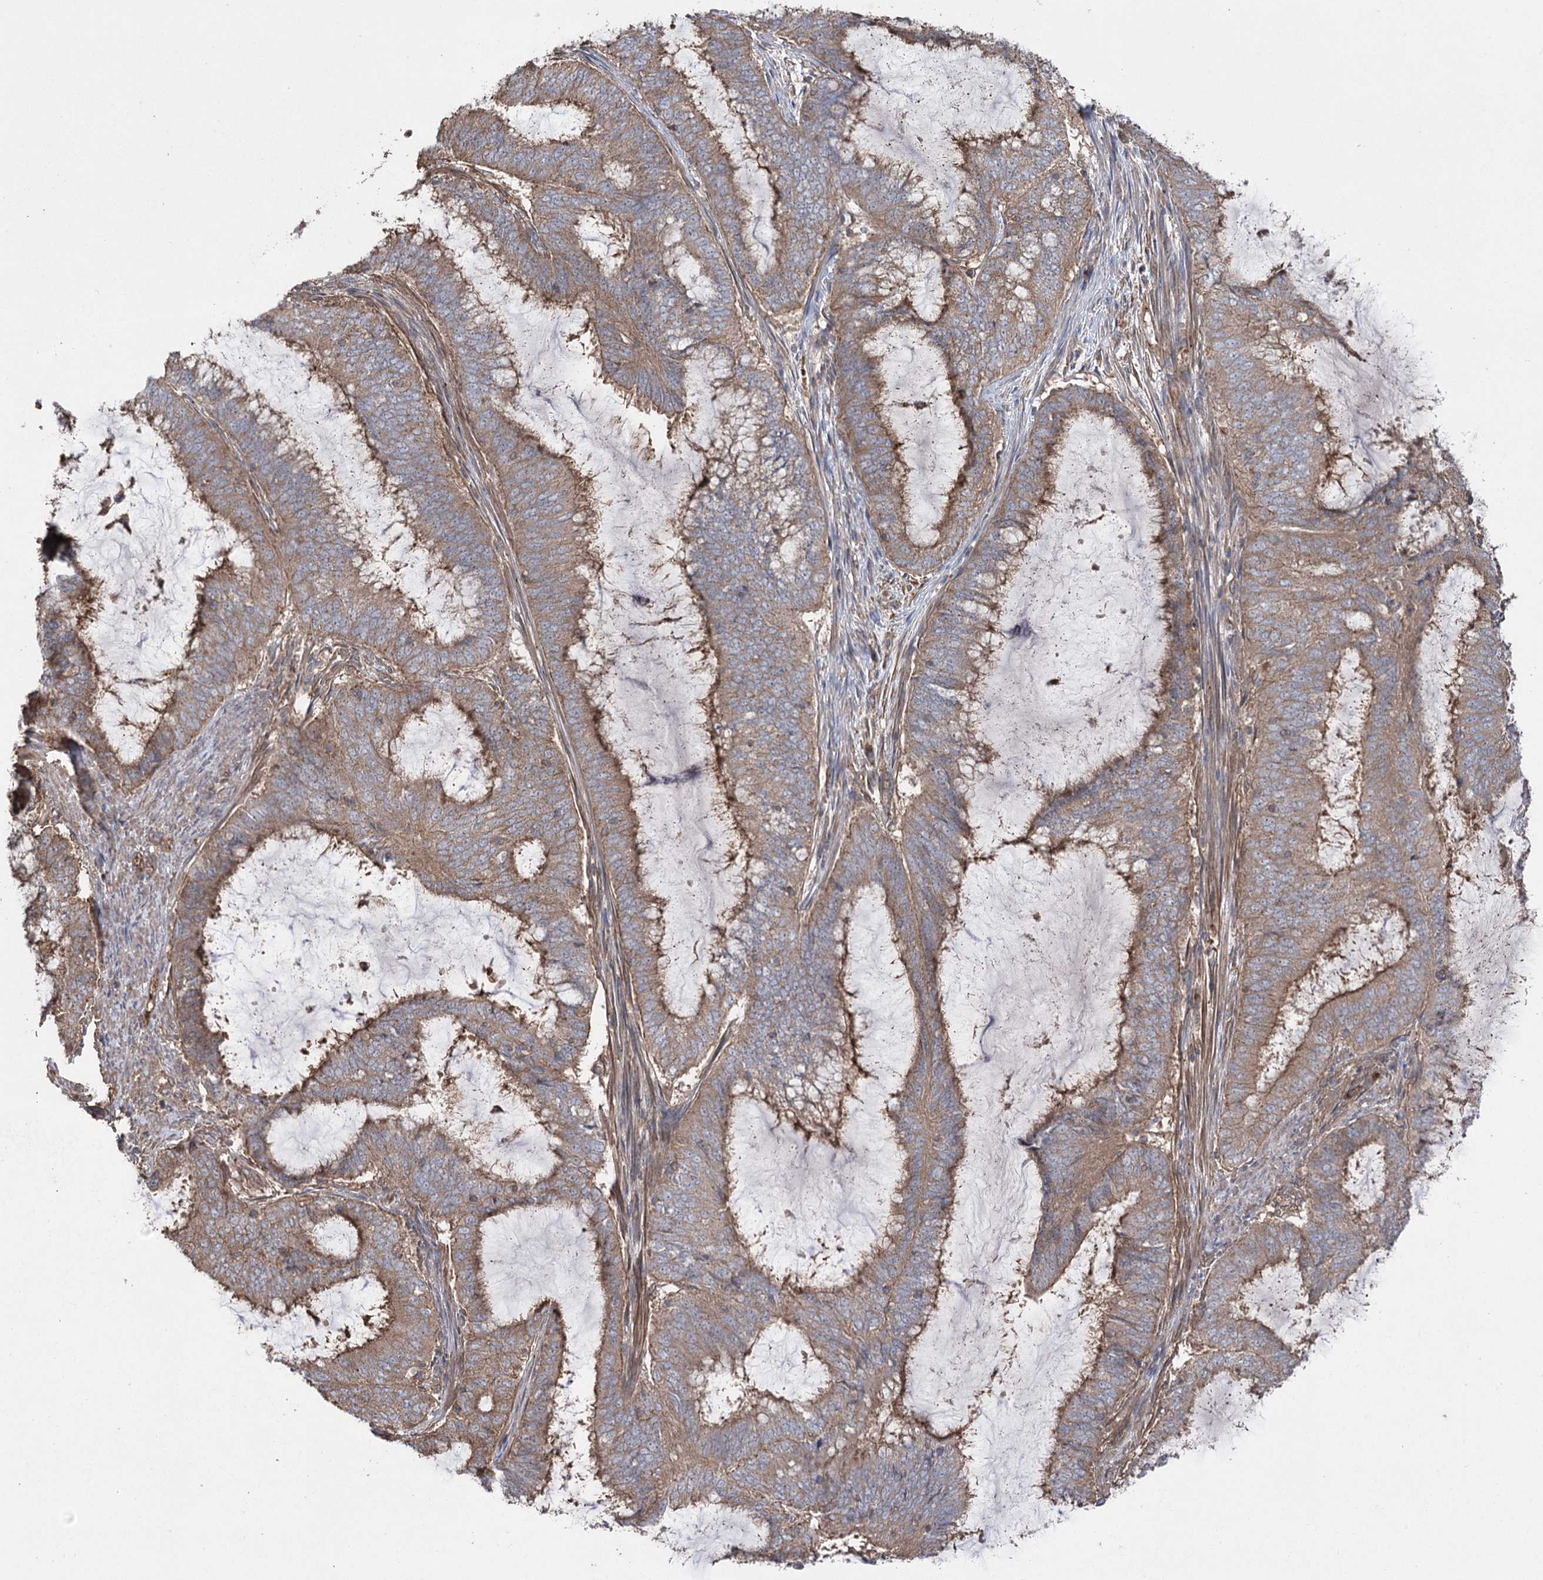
{"staining": {"intensity": "moderate", "quantity": ">75%", "location": "cytoplasmic/membranous"}, "tissue": "endometrial cancer", "cell_type": "Tumor cells", "image_type": "cancer", "snomed": [{"axis": "morphology", "description": "Adenocarcinoma, NOS"}, {"axis": "topography", "description": "Endometrium"}], "caption": "IHC of human endometrial cancer (adenocarcinoma) reveals medium levels of moderate cytoplasmic/membranous staining in about >75% of tumor cells.", "gene": "LARS2", "patient": {"sex": "female", "age": 51}}